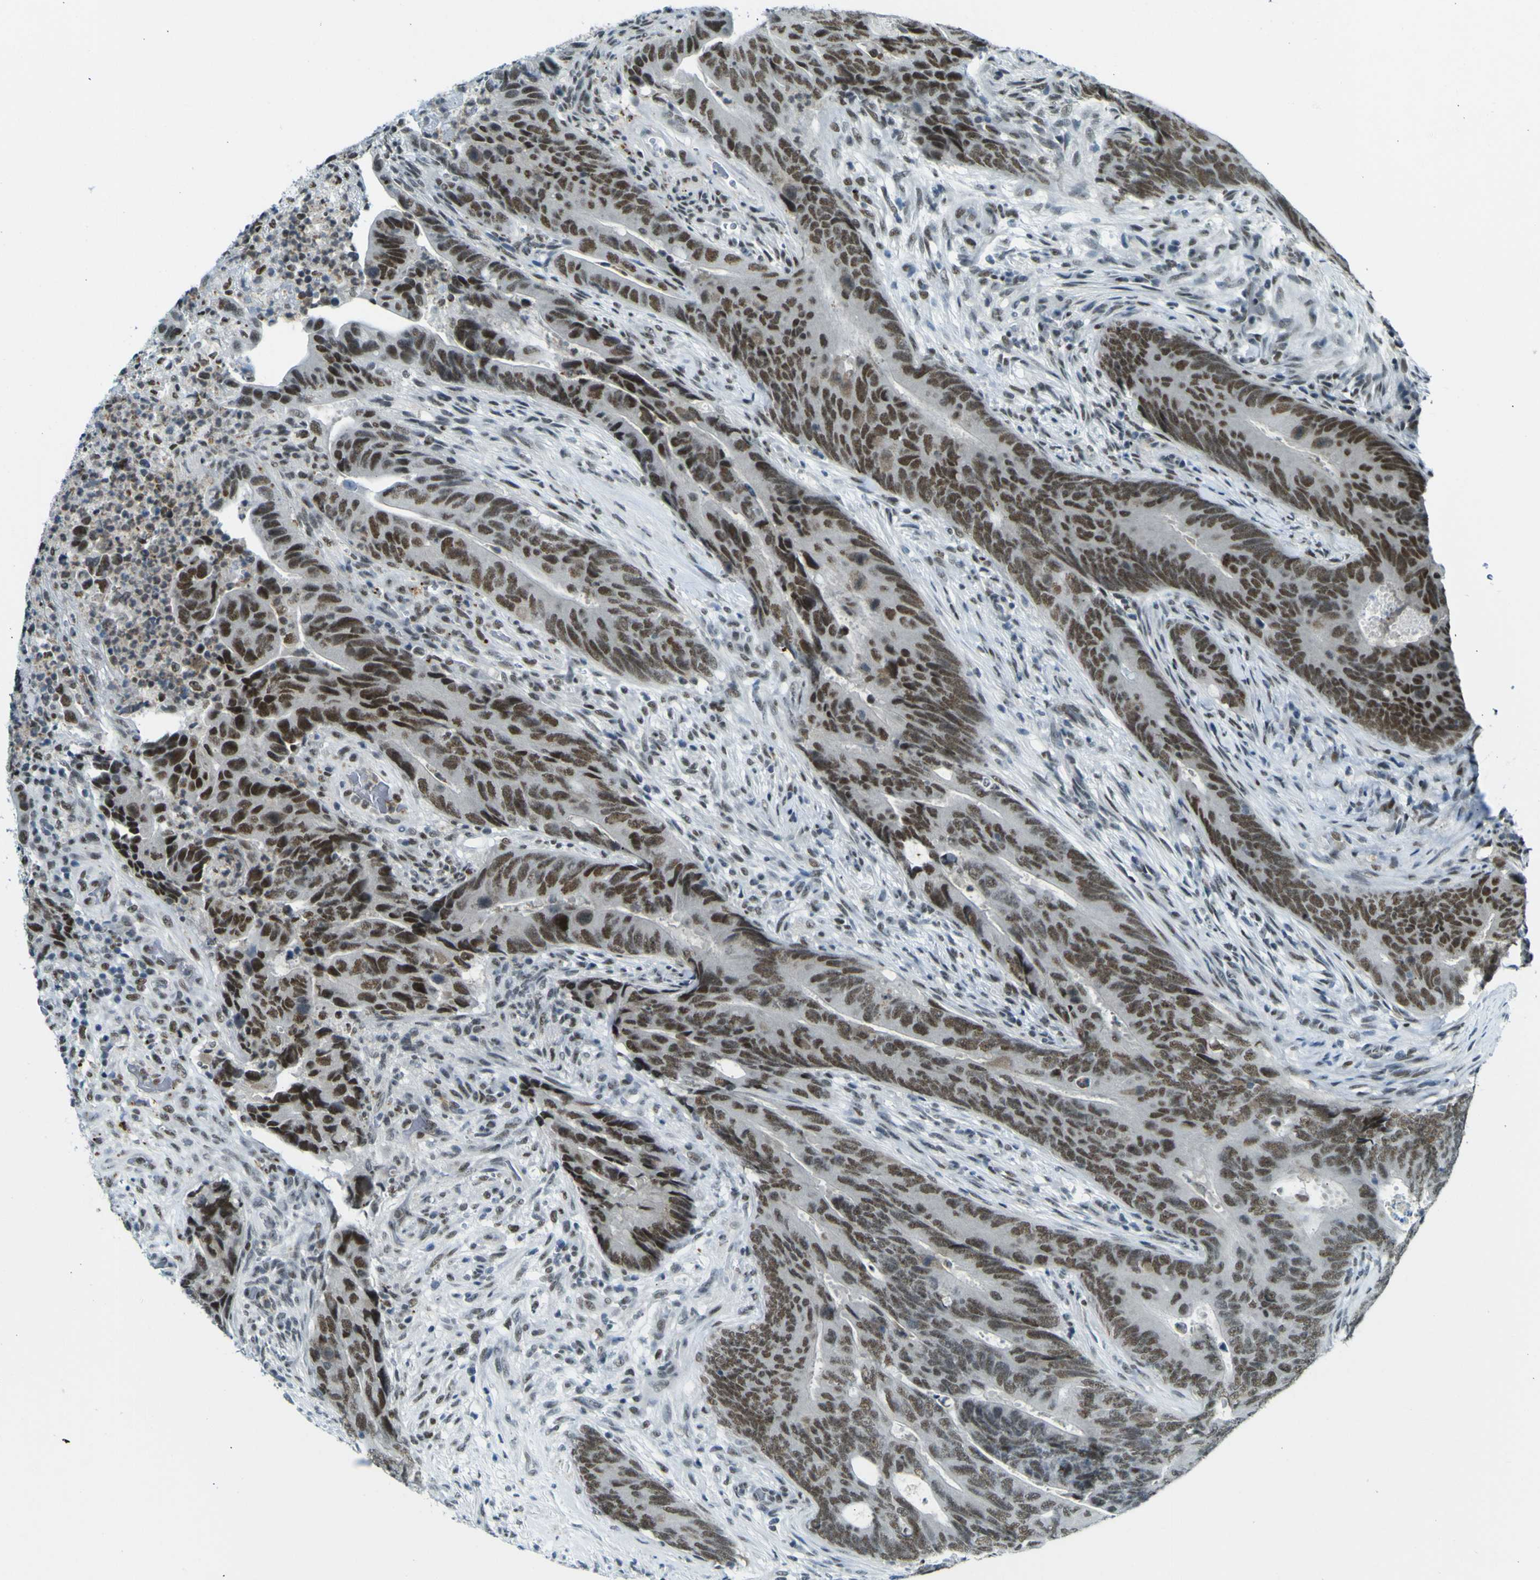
{"staining": {"intensity": "moderate", "quantity": ">75%", "location": "nuclear"}, "tissue": "colorectal cancer", "cell_type": "Tumor cells", "image_type": "cancer", "snomed": [{"axis": "morphology", "description": "Normal tissue, NOS"}, {"axis": "morphology", "description": "Adenocarcinoma, NOS"}, {"axis": "topography", "description": "Colon"}], "caption": "Moderate nuclear expression for a protein is seen in approximately >75% of tumor cells of colorectal cancer using immunohistochemistry (IHC).", "gene": "CEBPG", "patient": {"sex": "male", "age": 56}}